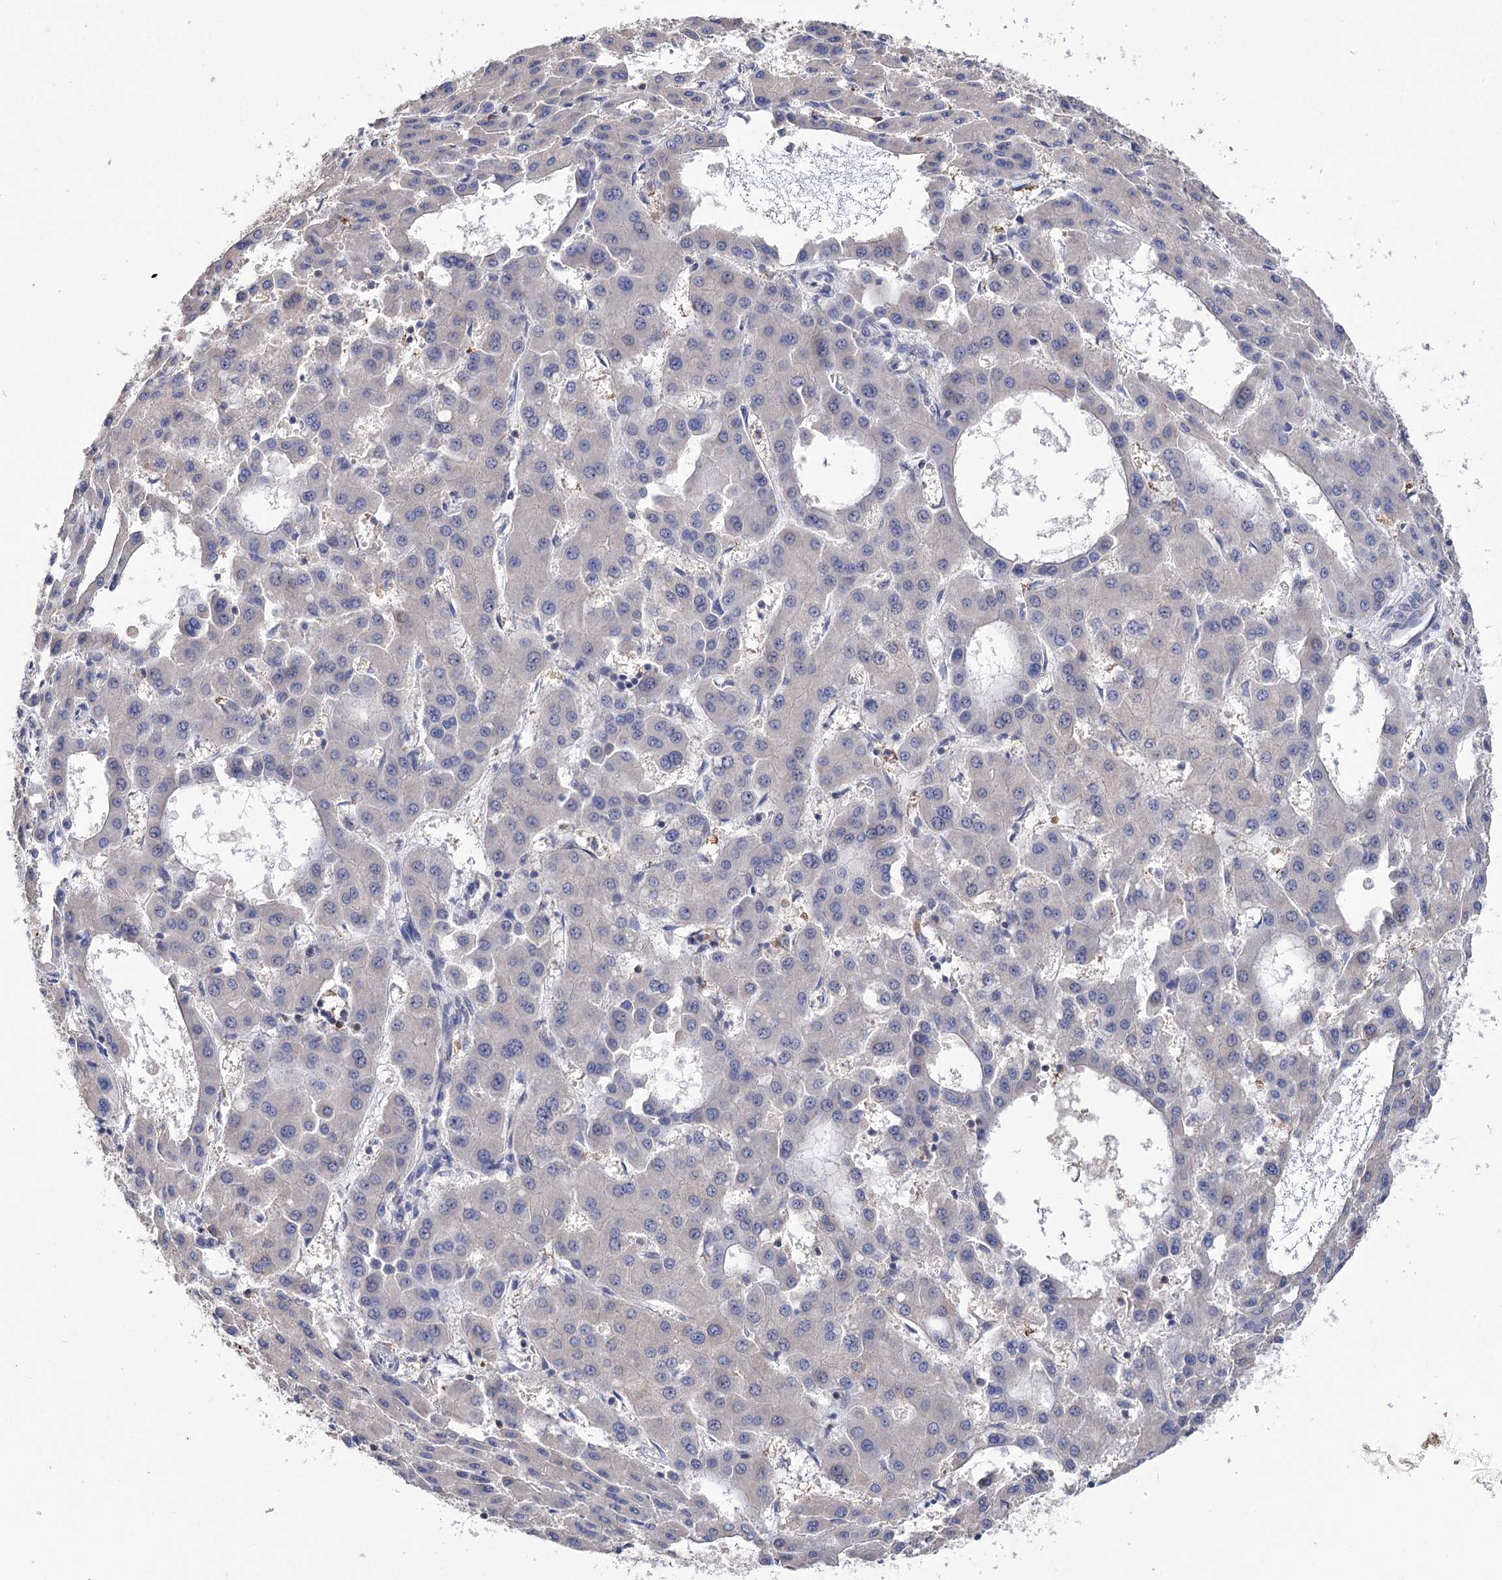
{"staining": {"intensity": "negative", "quantity": "none", "location": "none"}, "tissue": "liver cancer", "cell_type": "Tumor cells", "image_type": "cancer", "snomed": [{"axis": "morphology", "description": "Carcinoma, Hepatocellular, NOS"}, {"axis": "topography", "description": "Liver"}], "caption": "IHC image of human hepatocellular carcinoma (liver) stained for a protein (brown), which demonstrates no positivity in tumor cells.", "gene": "BBS4", "patient": {"sex": "male", "age": 47}}